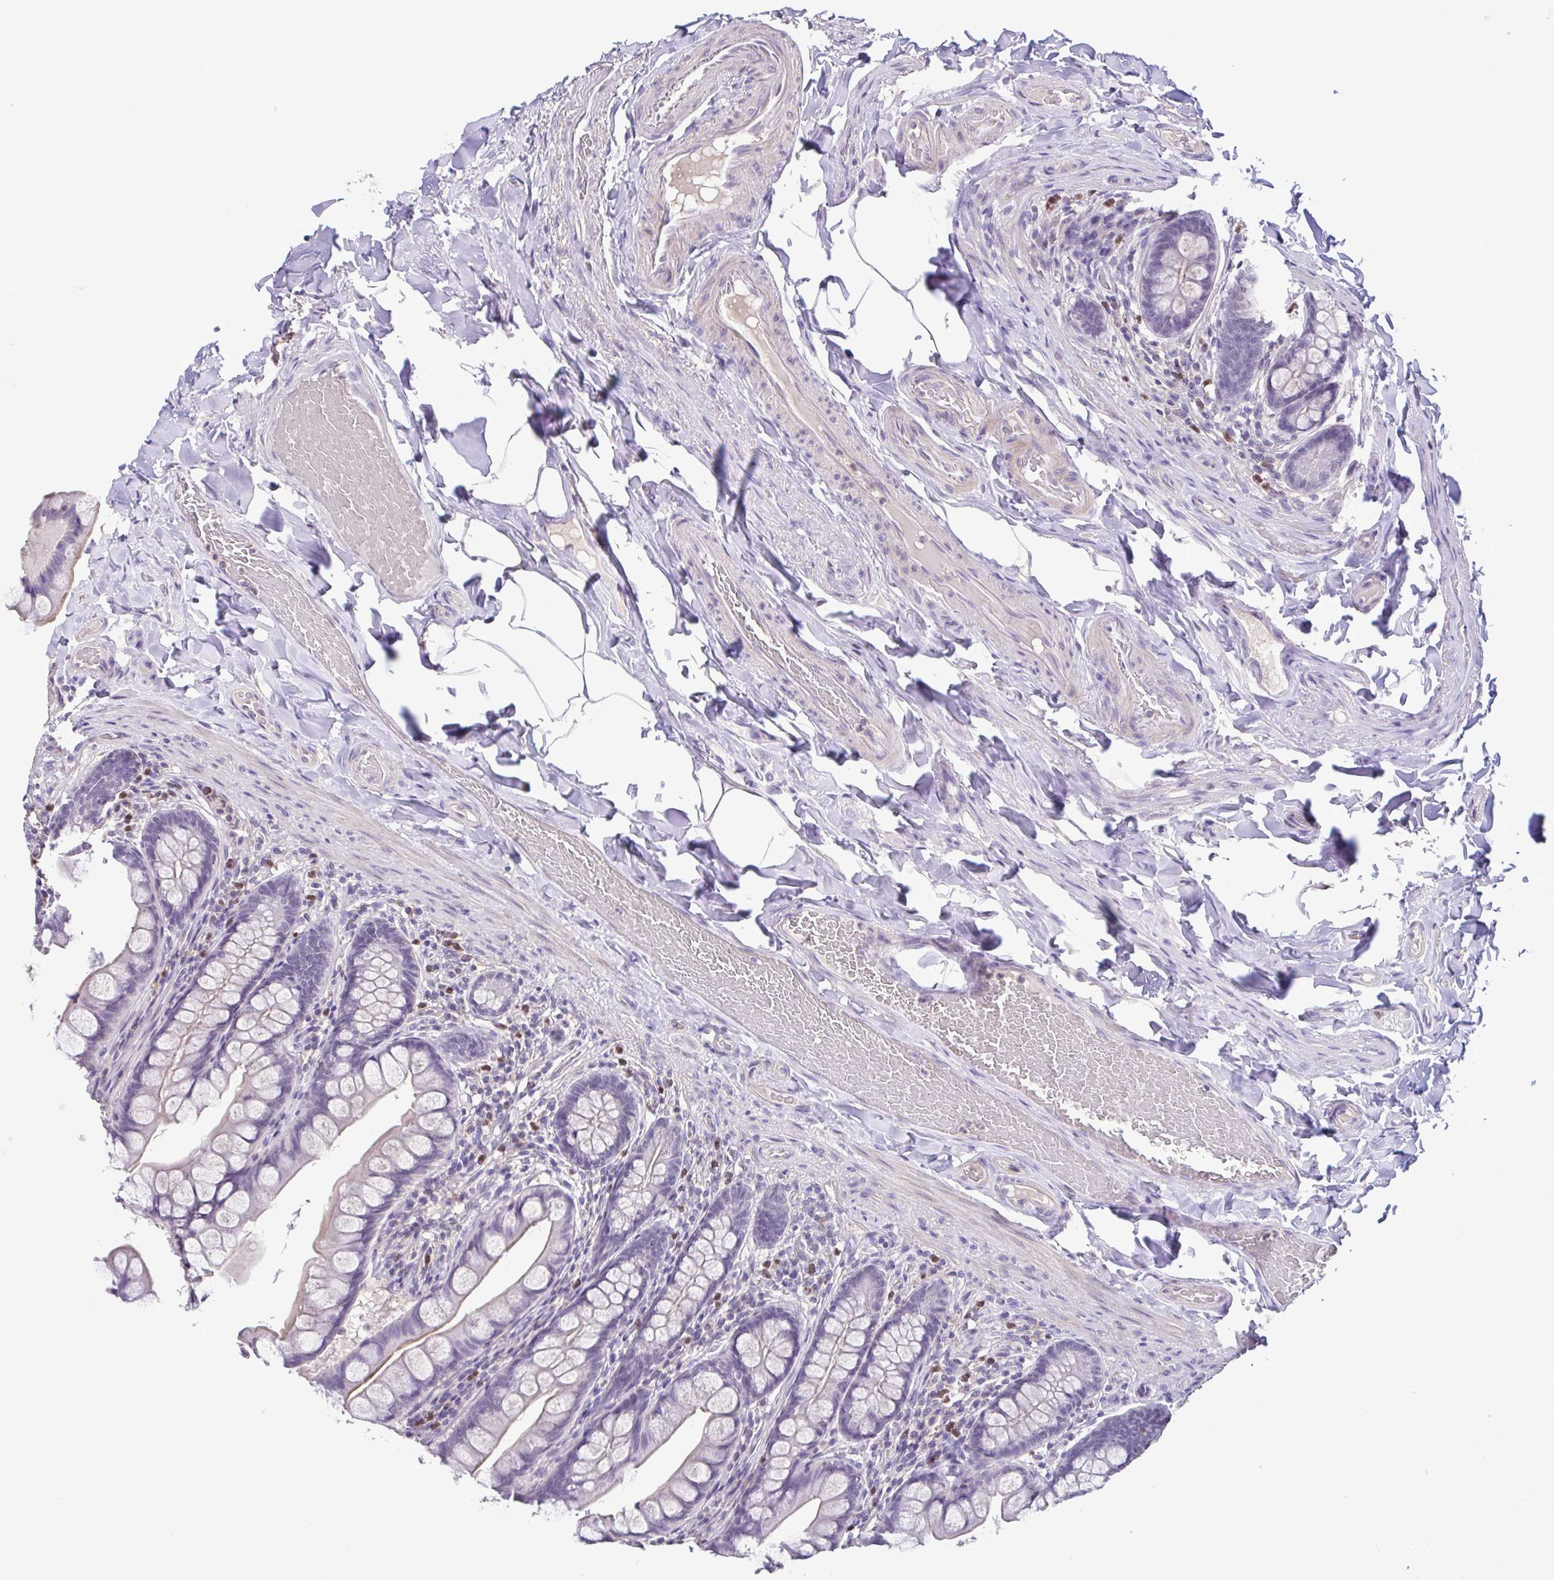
{"staining": {"intensity": "weak", "quantity": "25%-75%", "location": "cytoplasmic/membranous"}, "tissue": "small intestine", "cell_type": "Glandular cells", "image_type": "normal", "snomed": [{"axis": "morphology", "description": "Normal tissue, NOS"}, {"axis": "topography", "description": "Small intestine"}], "caption": "A low amount of weak cytoplasmic/membranous expression is appreciated in about 25%-75% of glandular cells in normal small intestine. (DAB (3,3'-diaminobenzidine) = brown stain, brightfield microscopy at high magnification).", "gene": "ACTRT3", "patient": {"sex": "male", "age": 70}}